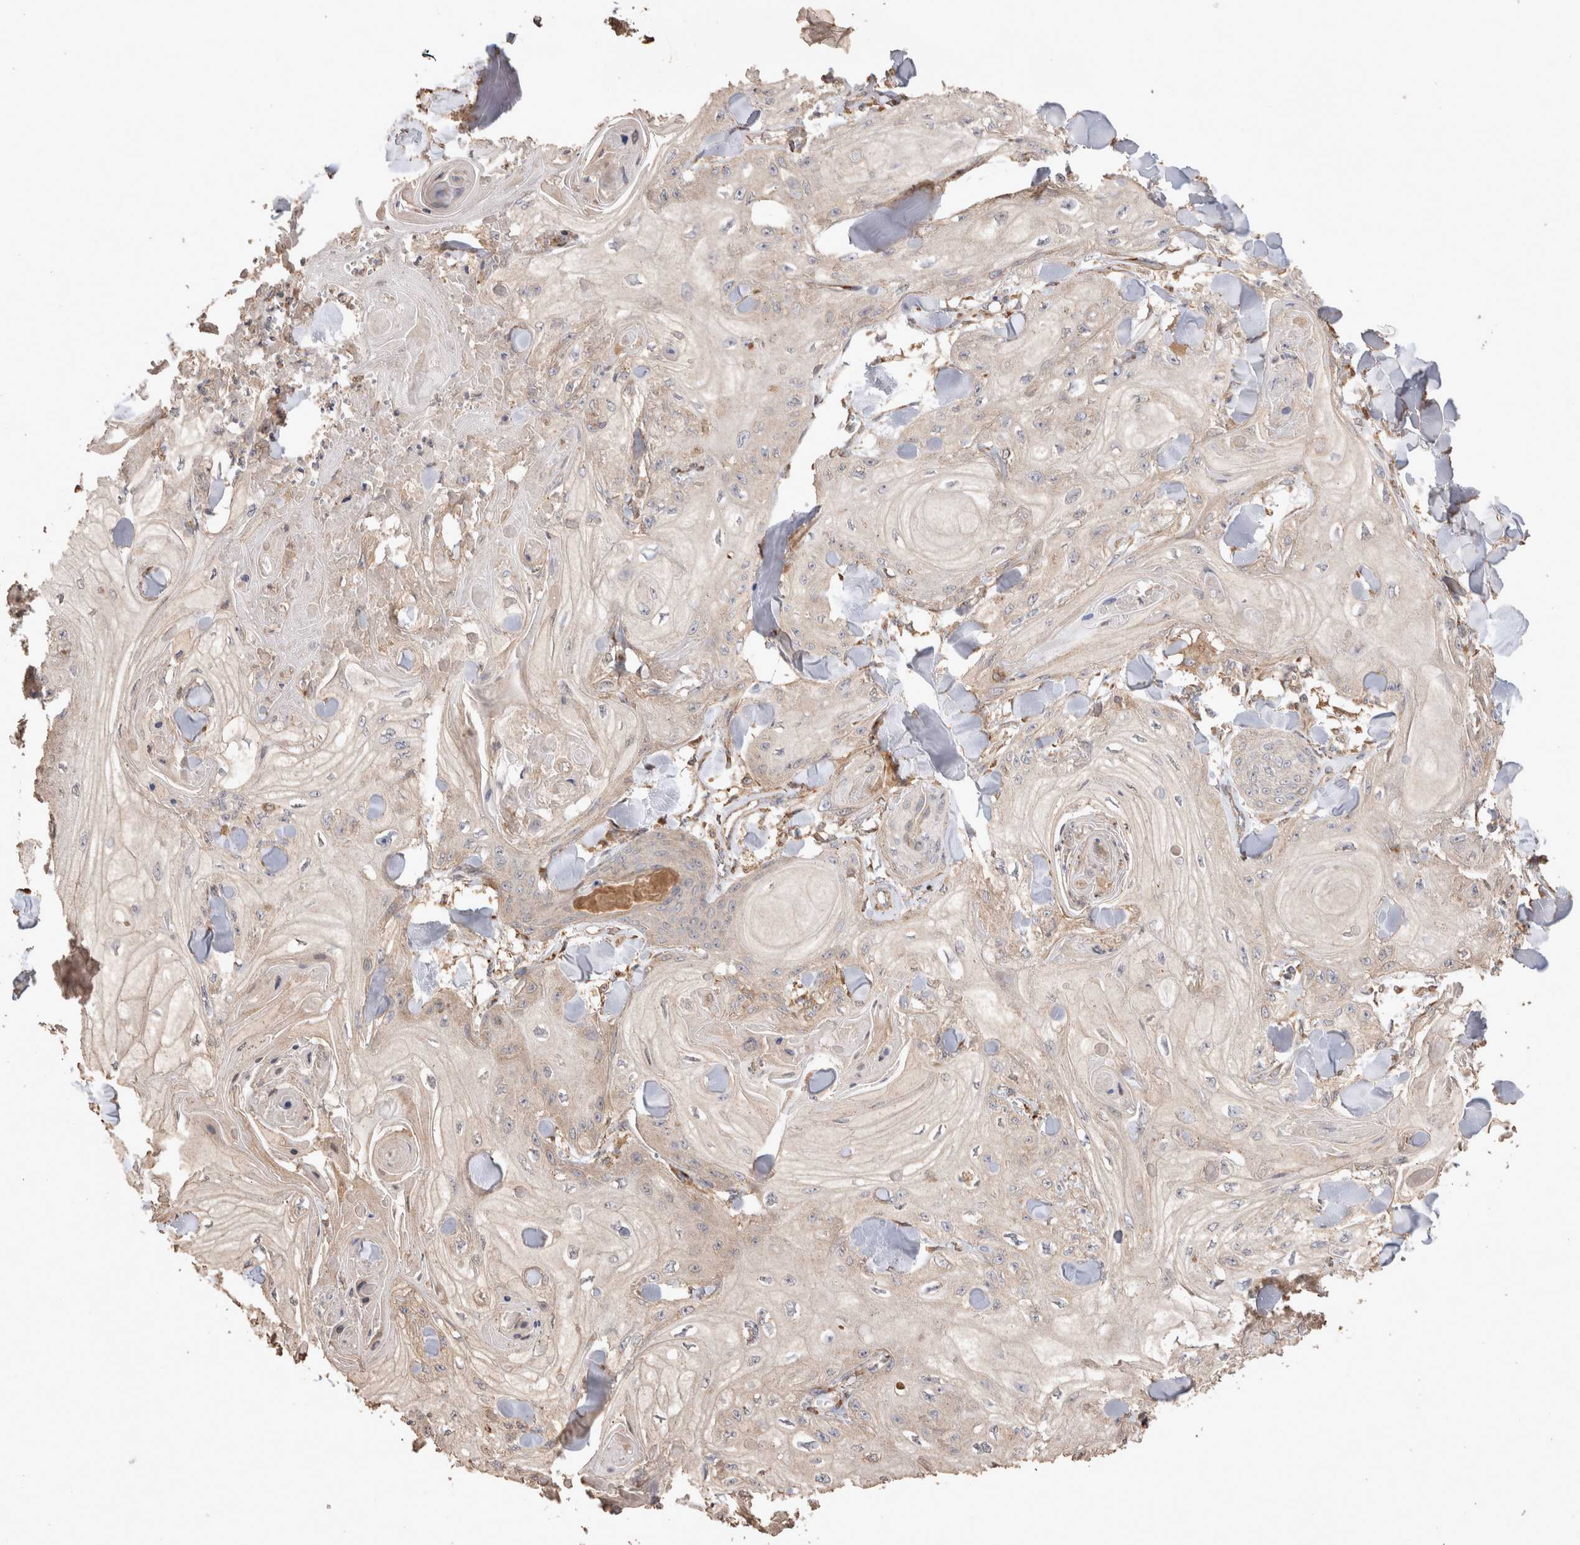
{"staining": {"intensity": "weak", "quantity": "<25%", "location": "cytoplasmic/membranous"}, "tissue": "skin cancer", "cell_type": "Tumor cells", "image_type": "cancer", "snomed": [{"axis": "morphology", "description": "Squamous cell carcinoma, NOS"}, {"axis": "topography", "description": "Skin"}], "caption": "IHC histopathology image of human squamous cell carcinoma (skin) stained for a protein (brown), which exhibits no positivity in tumor cells.", "gene": "SNX31", "patient": {"sex": "male", "age": 74}}